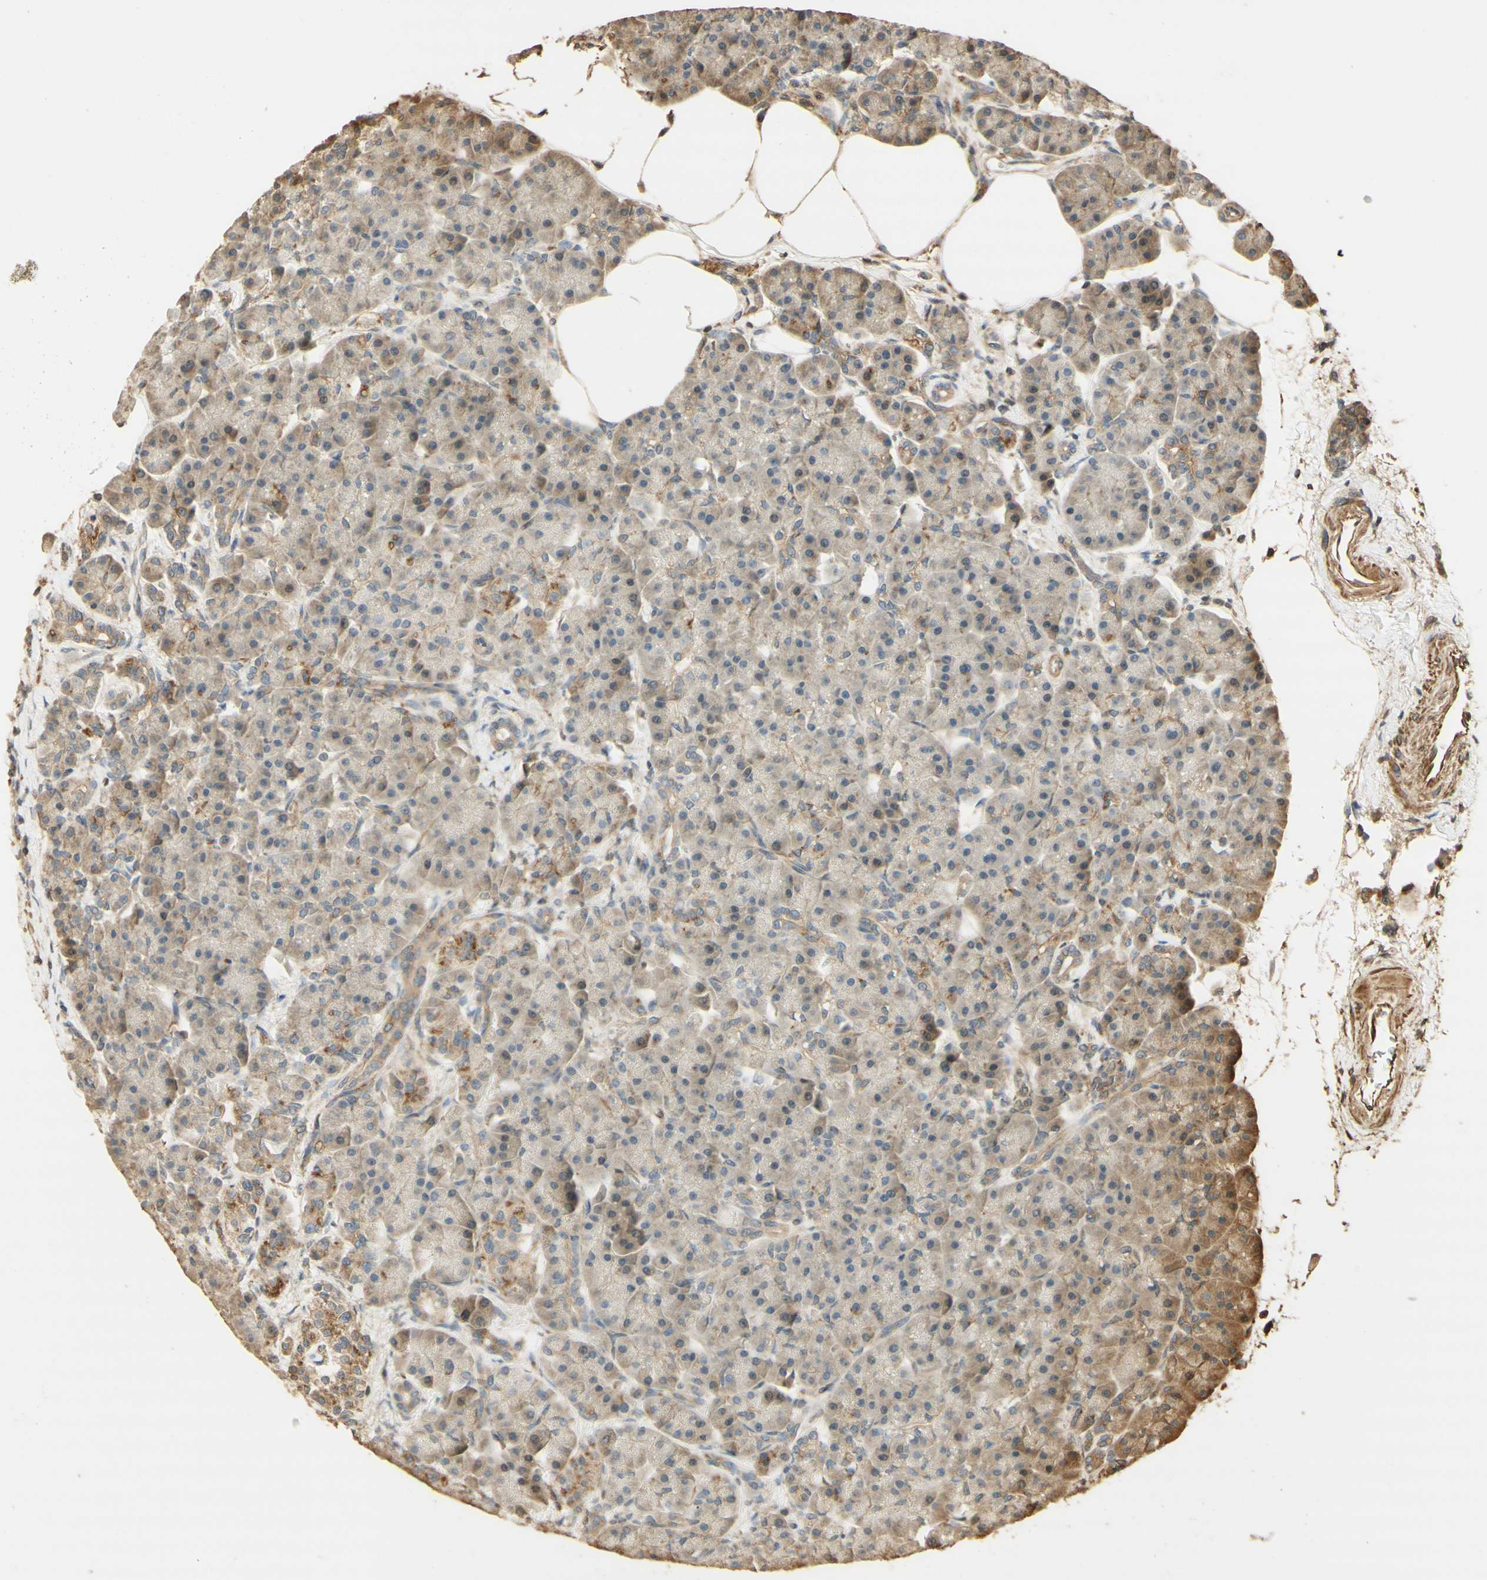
{"staining": {"intensity": "weak", "quantity": "25%-75%", "location": "cytoplasmic/membranous"}, "tissue": "pancreas", "cell_type": "Exocrine glandular cells", "image_type": "normal", "snomed": [{"axis": "morphology", "description": "Normal tissue, NOS"}, {"axis": "topography", "description": "Pancreas"}], "caption": "Exocrine glandular cells reveal low levels of weak cytoplasmic/membranous expression in about 25%-75% of cells in unremarkable human pancreas. (DAB (3,3'-diaminobenzidine) = brown stain, brightfield microscopy at high magnification).", "gene": "AGER", "patient": {"sex": "female", "age": 70}}